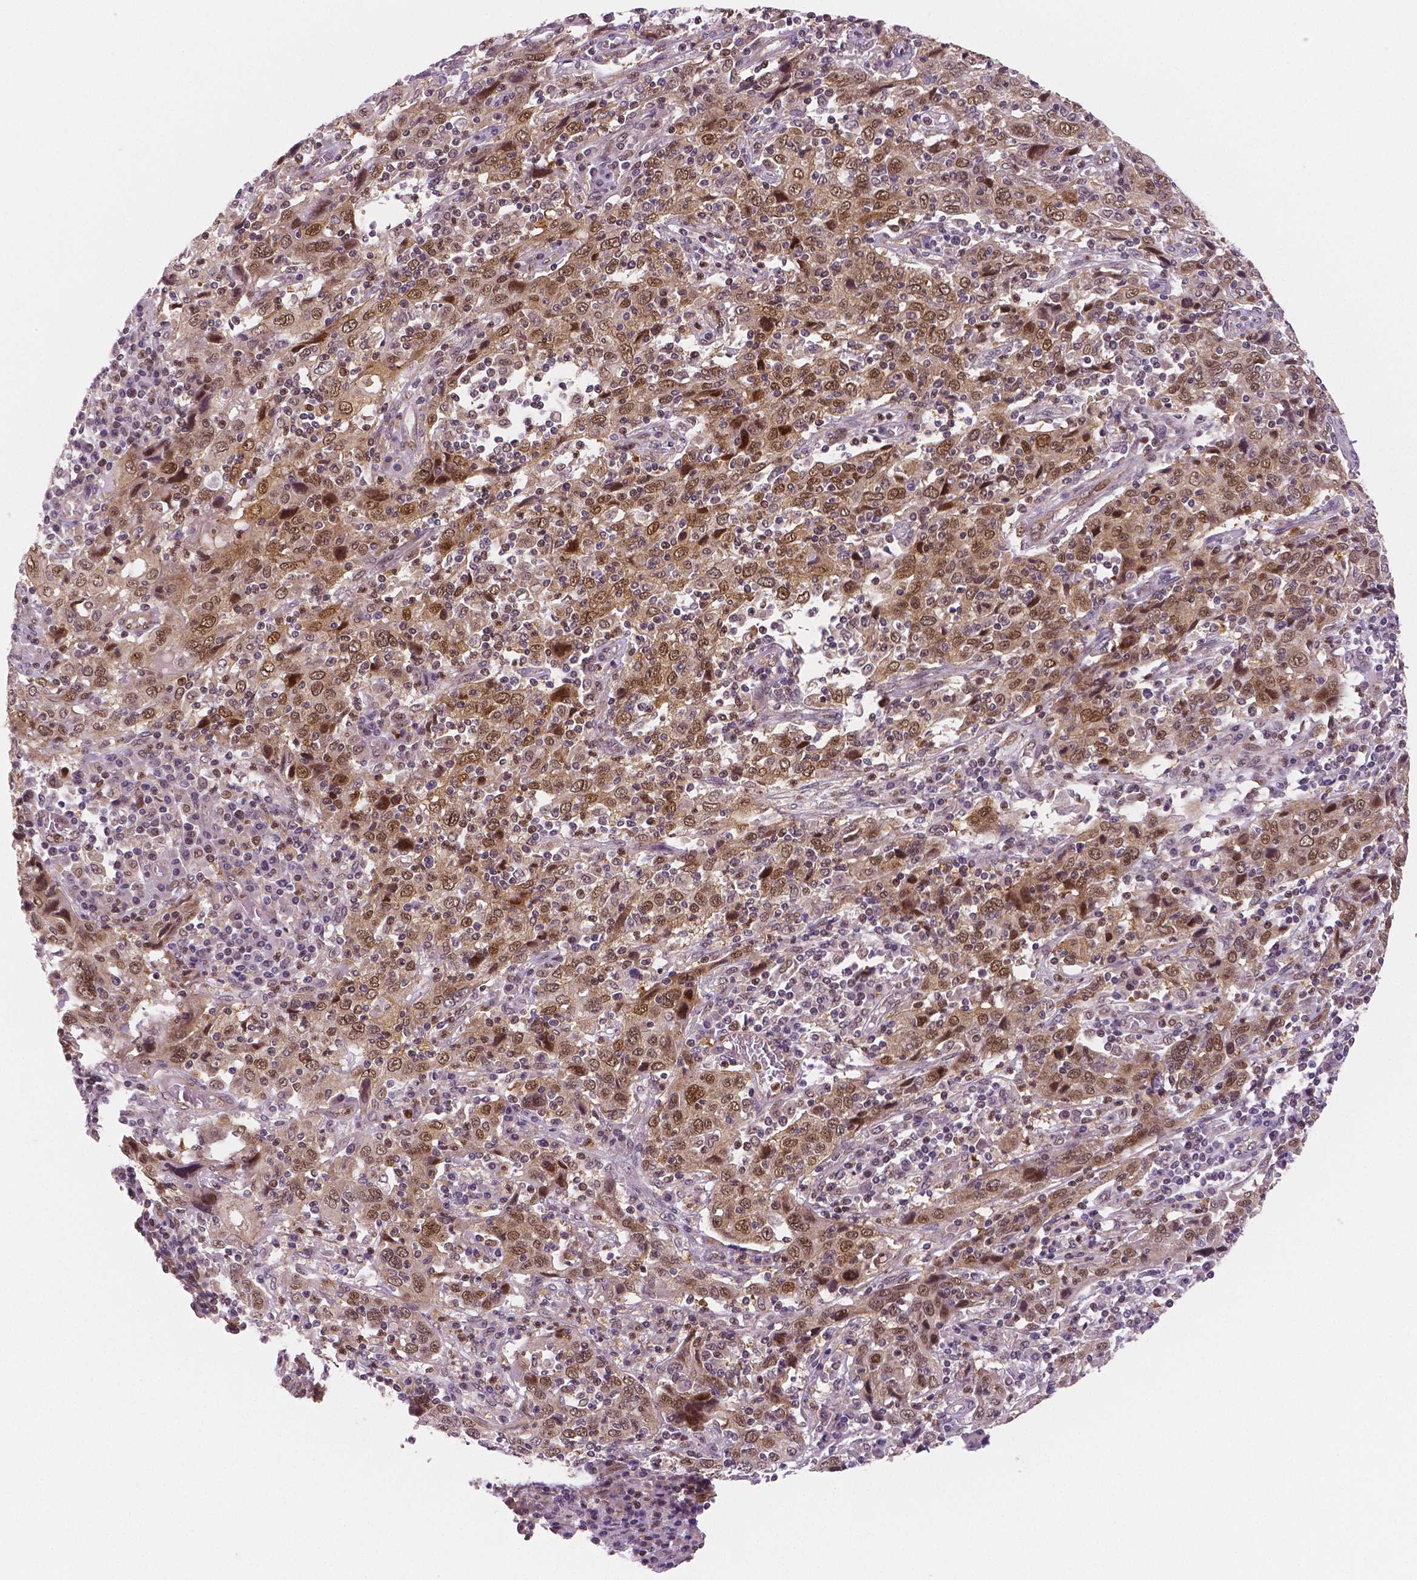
{"staining": {"intensity": "moderate", "quantity": ">75%", "location": "cytoplasmic/membranous,nuclear"}, "tissue": "cervical cancer", "cell_type": "Tumor cells", "image_type": "cancer", "snomed": [{"axis": "morphology", "description": "Squamous cell carcinoma, NOS"}, {"axis": "topography", "description": "Cervix"}], "caption": "Cervical cancer (squamous cell carcinoma) stained with a protein marker shows moderate staining in tumor cells.", "gene": "STAT3", "patient": {"sex": "female", "age": 46}}